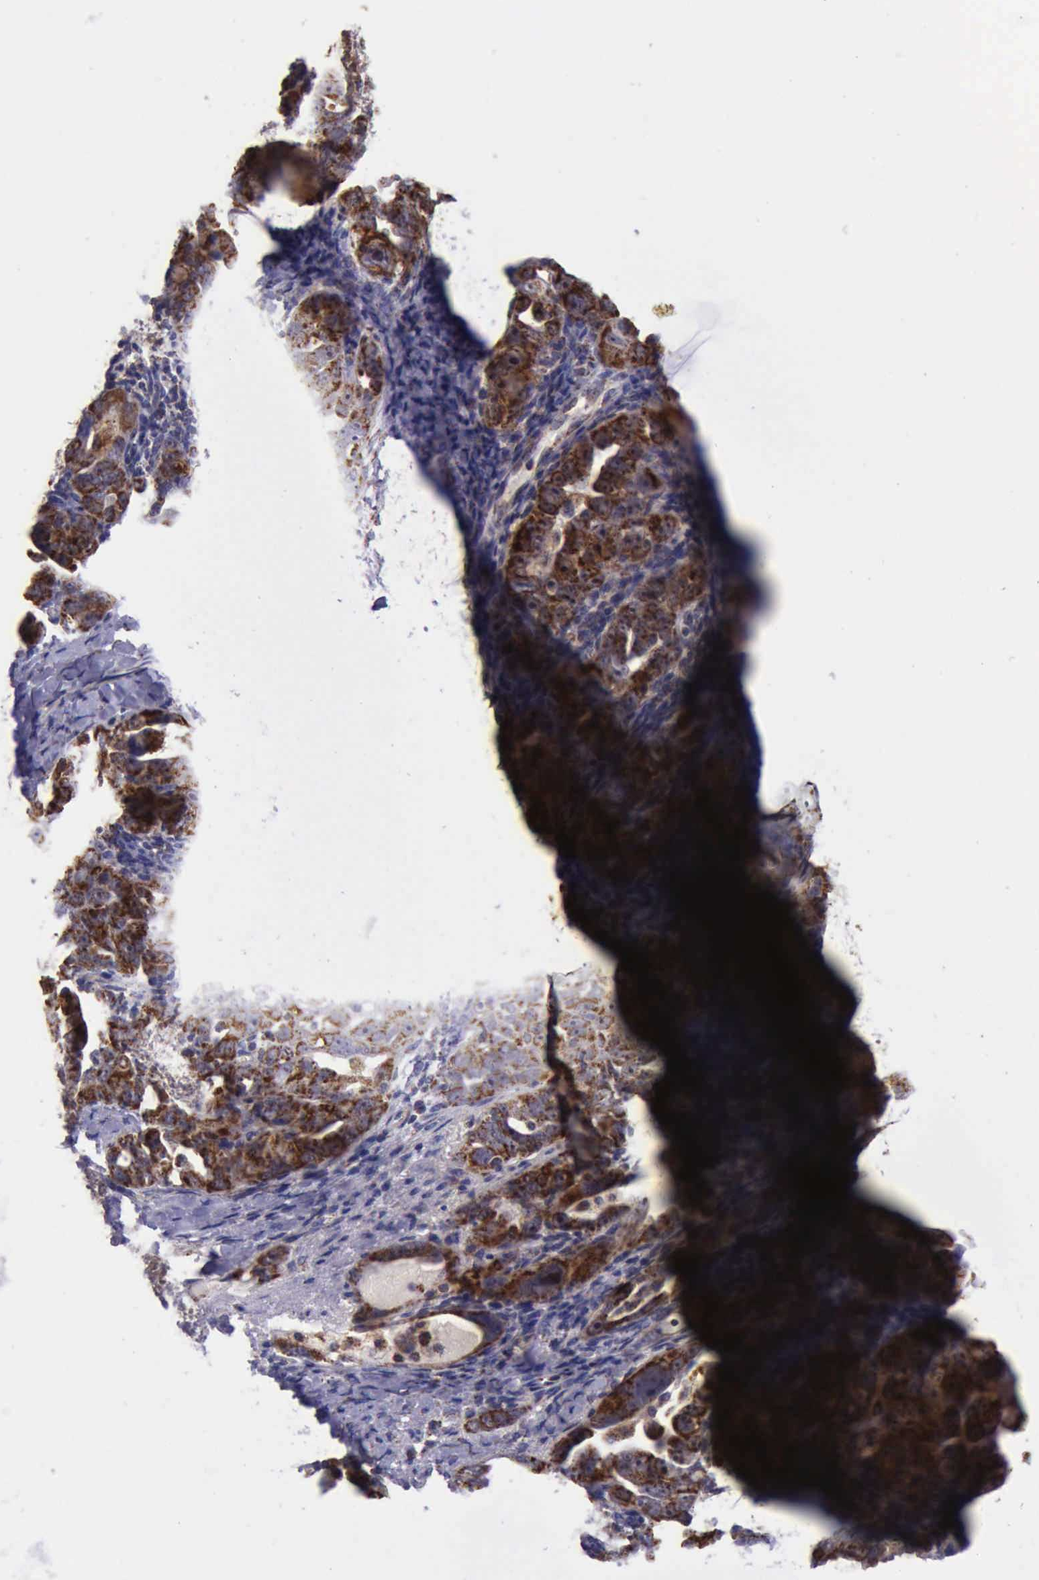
{"staining": {"intensity": "strong", "quantity": ">75%", "location": "cytoplasmic/membranous"}, "tissue": "ovarian cancer", "cell_type": "Tumor cells", "image_type": "cancer", "snomed": [{"axis": "morphology", "description": "Cystadenocarcinoma, serous, NOS"}, {"axis": "topography", "description": "Ovary"}], "caption": "Human ovarian cancer (serous cystadenocarcinoma) stained with a brown dye demonstrates strong cytoplasmic/membranous positive positivity in about >75% of tumor cells.", "gene": "TXN2", "patient": {"sex": "female", "age": 66}}